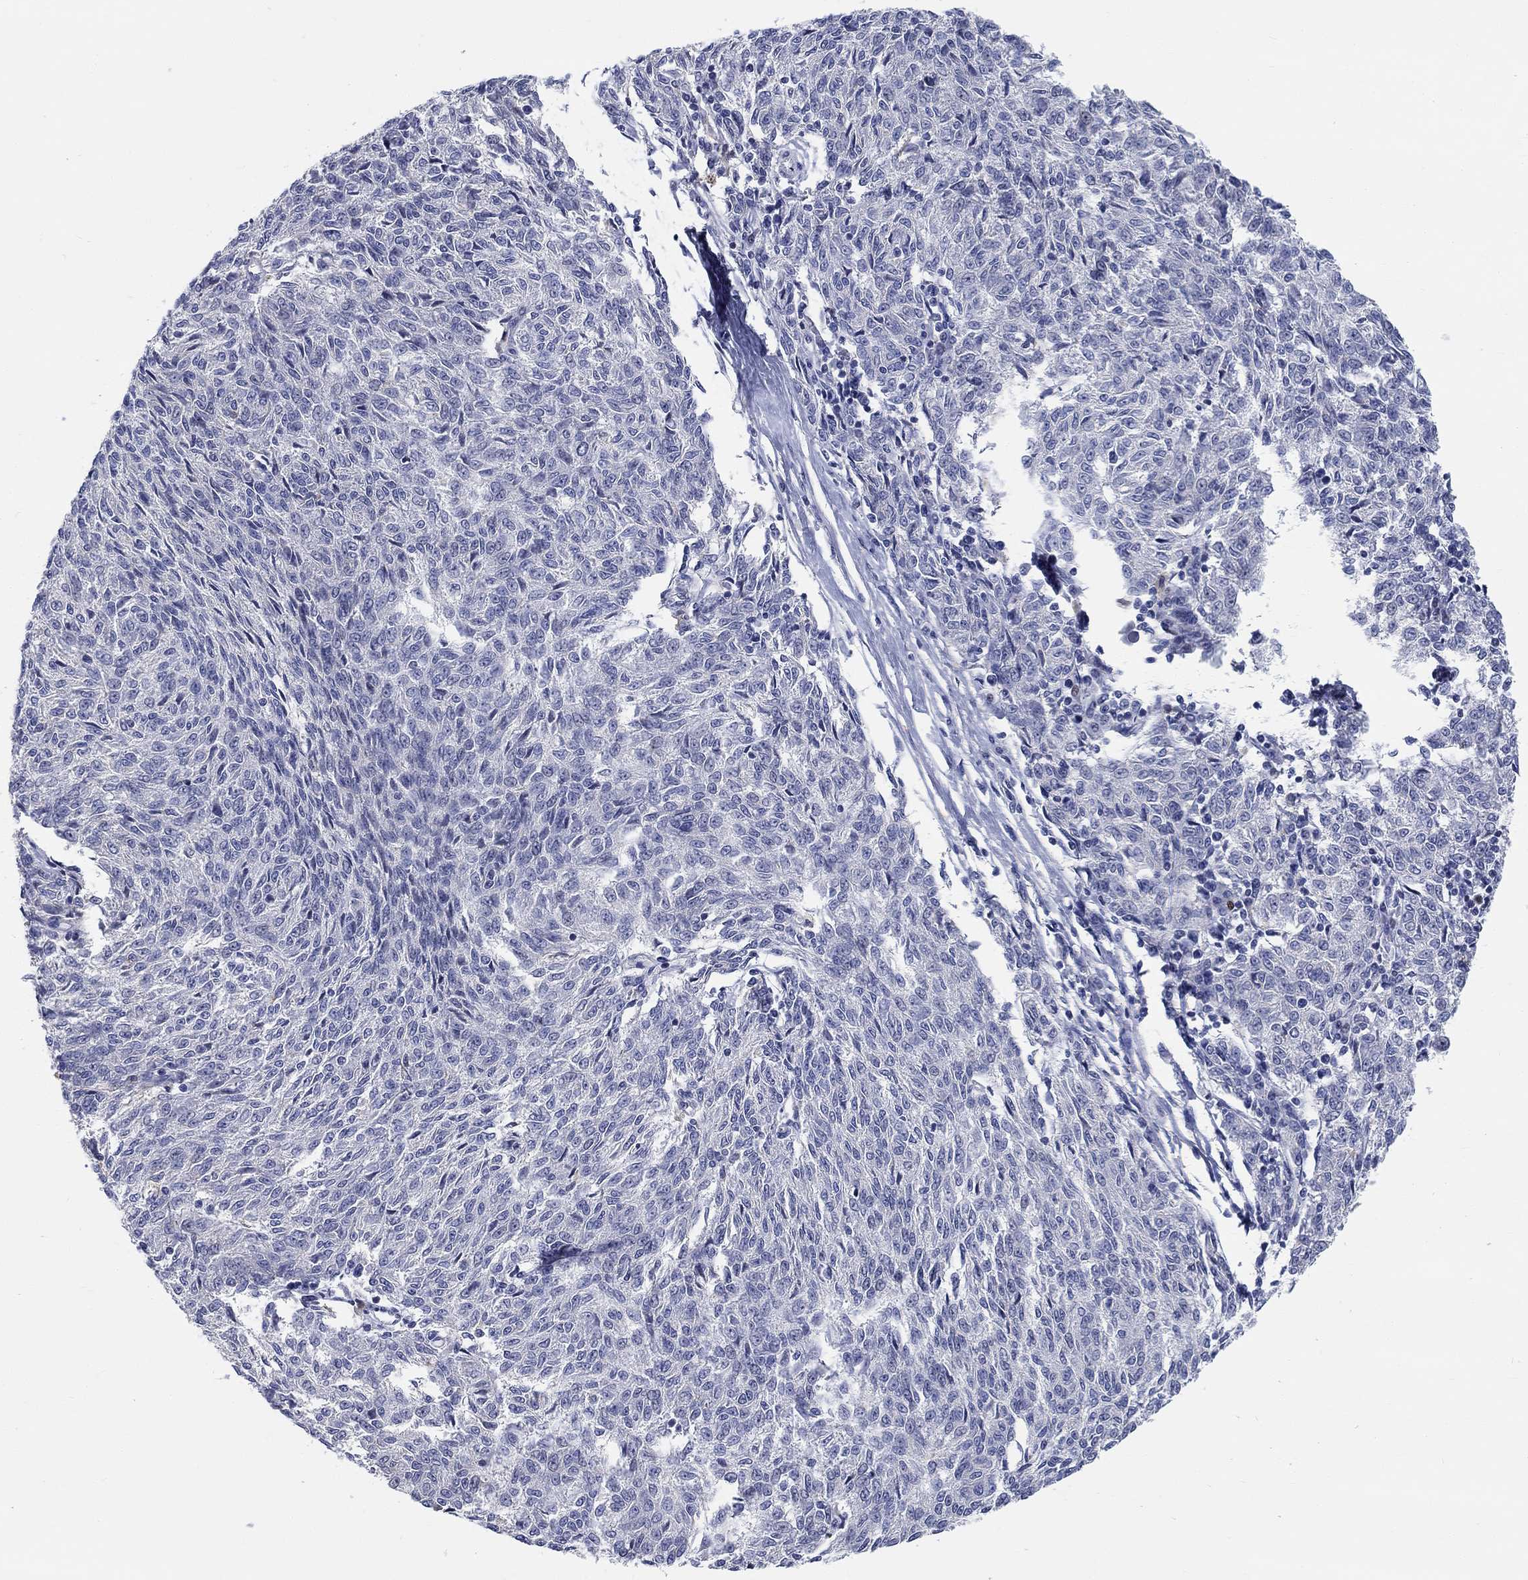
{"staining": {"intensity": "negative", "quantity": "none", "location": "none"}, "tissue": "melanoma", "cell_type": "Tumor cells", "image_type": "cancer", "snomed": [{"axis": "morphology", "description": "Malignant melanoma, NOS"}, {"axis": "topography", "description": "Skin"}], "caption": "Immunohistochemical staining of human malignant melanoma displays no significant staining in tumor cells.", "gene": "SMIM18", "patient": {"sex": "female", "age": 72}}